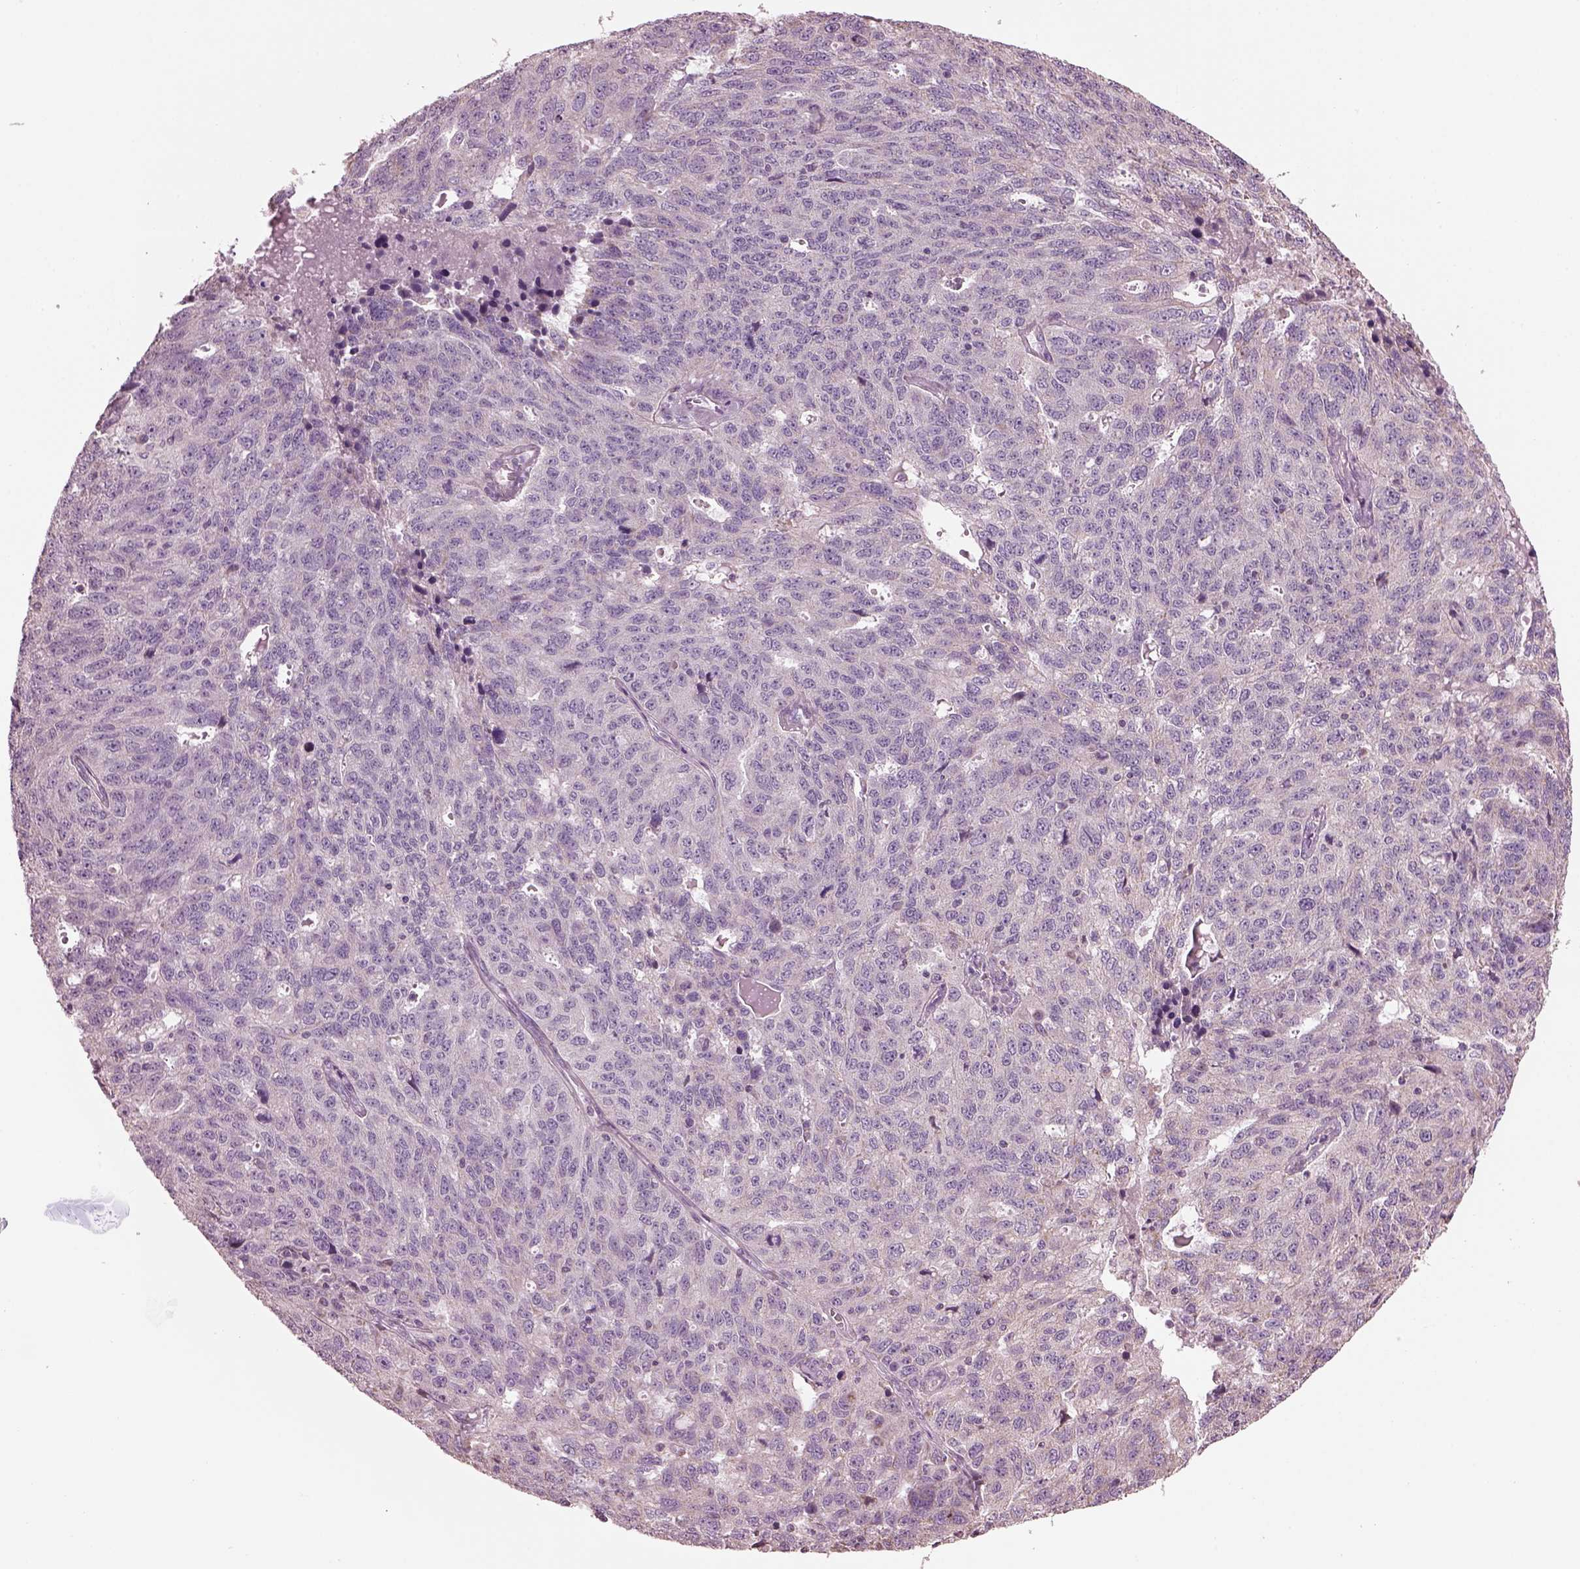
{"staining": {"intensity": "negative", "quantity": "none", "location": "none"}, "tissue": "ovarian cancer", "cell_type": "Tumor cells", "image_type": "cancer", "snomed": [{"axis": "morphology", "description": "Cystadenocarcinoma, serous, NOS"}, {"axis": "topography", "description": "Ovary"}], "caption": "High magnification brightfield microscopy of serous cystadenocarcinoma (ovarian) stained with DAB (3,3'-diaminobenzidine) (brown) and counterstained with hematoxylin (blue): tumor cells show no significant staining. (Stains: DAB IHC with hematoxylin counter stain, Microscopy: brightfield microscopy at high magnification).", "gene": "SPATA7", "patient": {"sex": "female", "age": 71}}